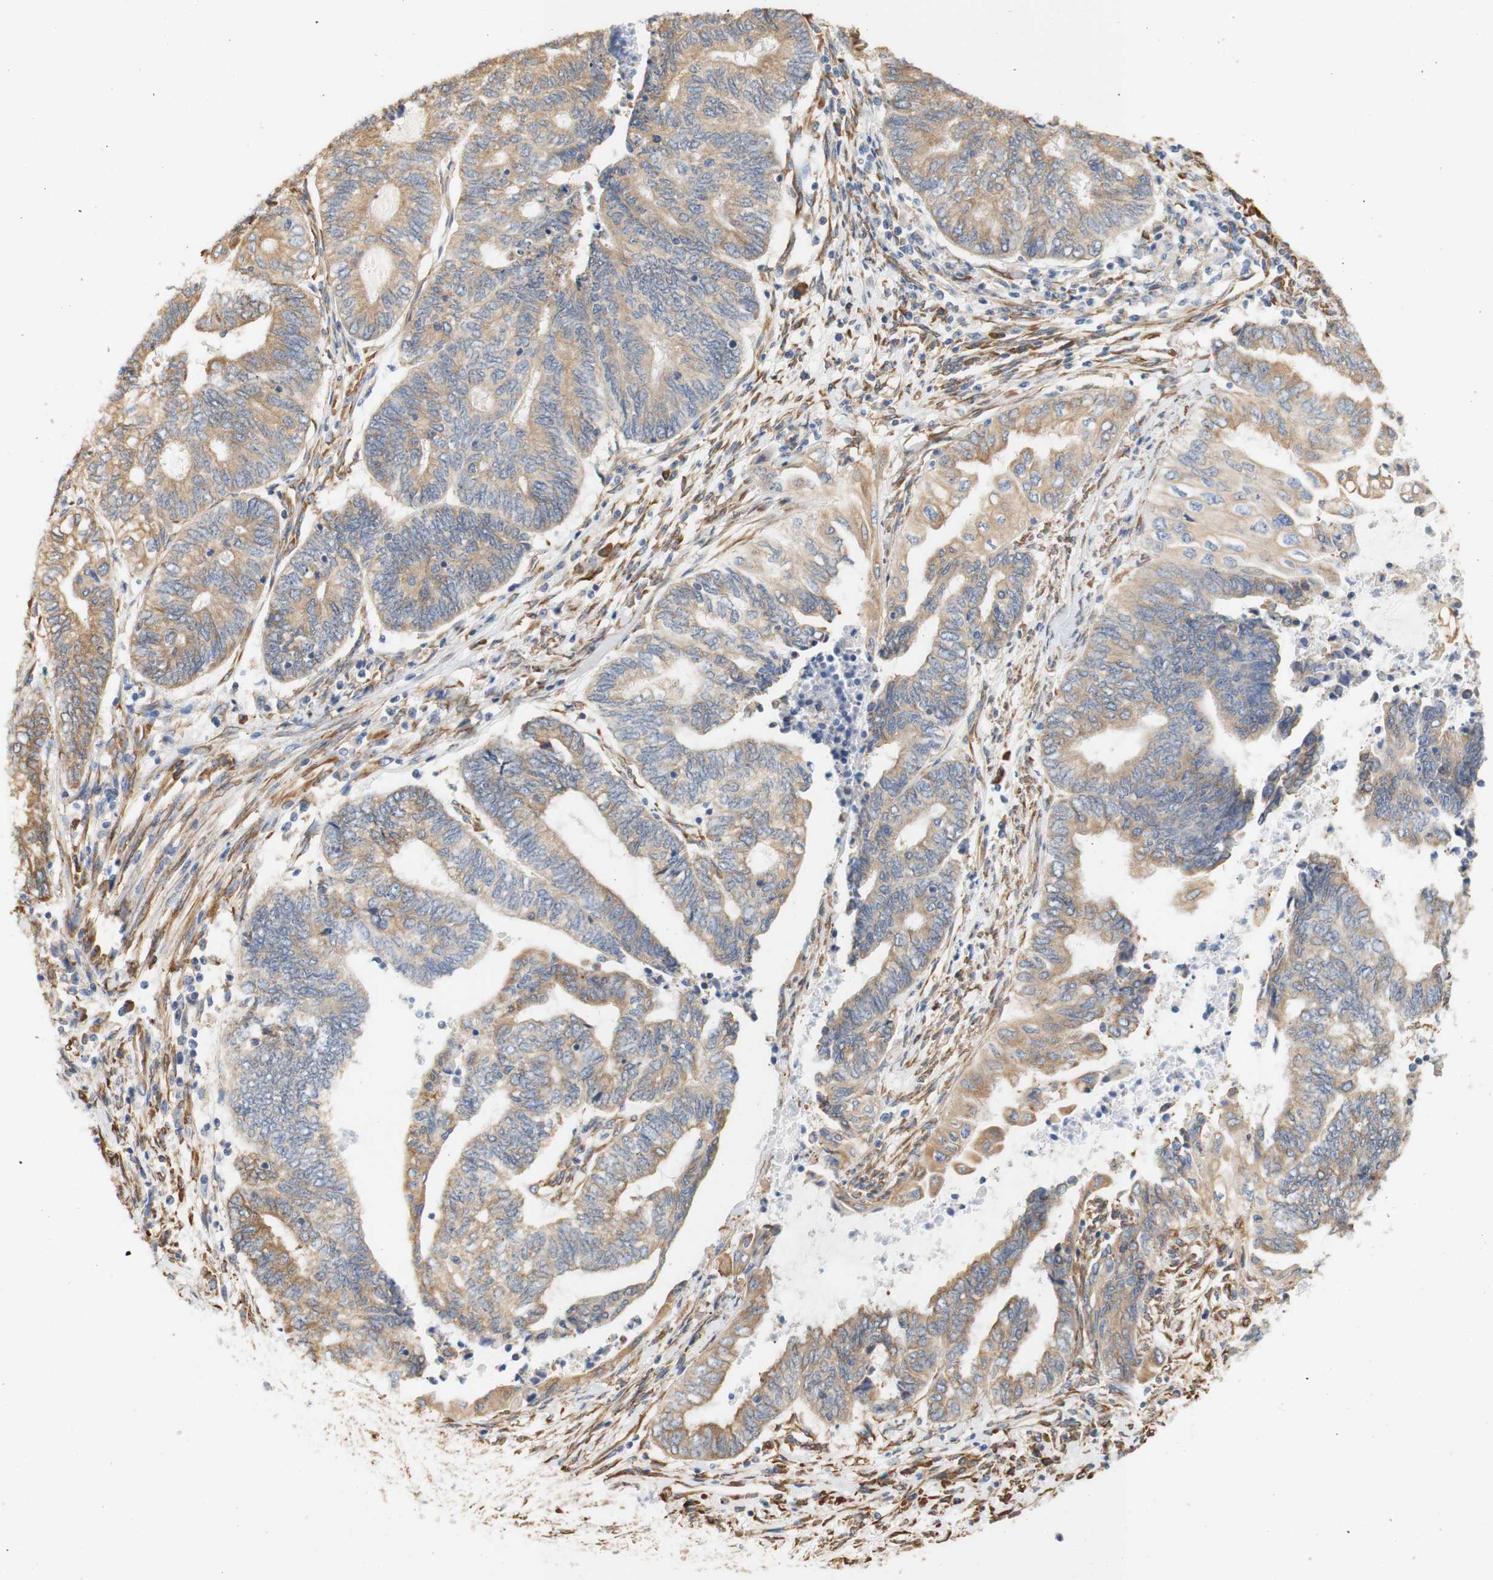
{"staining": {"intensity": "moderate", "quantity": ">75%", "location": "cytoplasmic/membranous"}, "tissue": "endometrial cancer", "cell_type": "Tumor cells", "image_type": "cancer", "snomed": [{"axis": "morphology", "description": "Adenocarcinoma, NOS"}, {"axis": "topography", "description": "Uterus"}, {"axis": "topography", "description": "Endometrium"}], "caption": "A medium amount of moderate cytoplasmic/membranous staining is seen in about >75% of tumor cells in endometrial cancer tissue.", "gene": "EIF2AK4", "patient": {"sex": "female", "age": 70}}